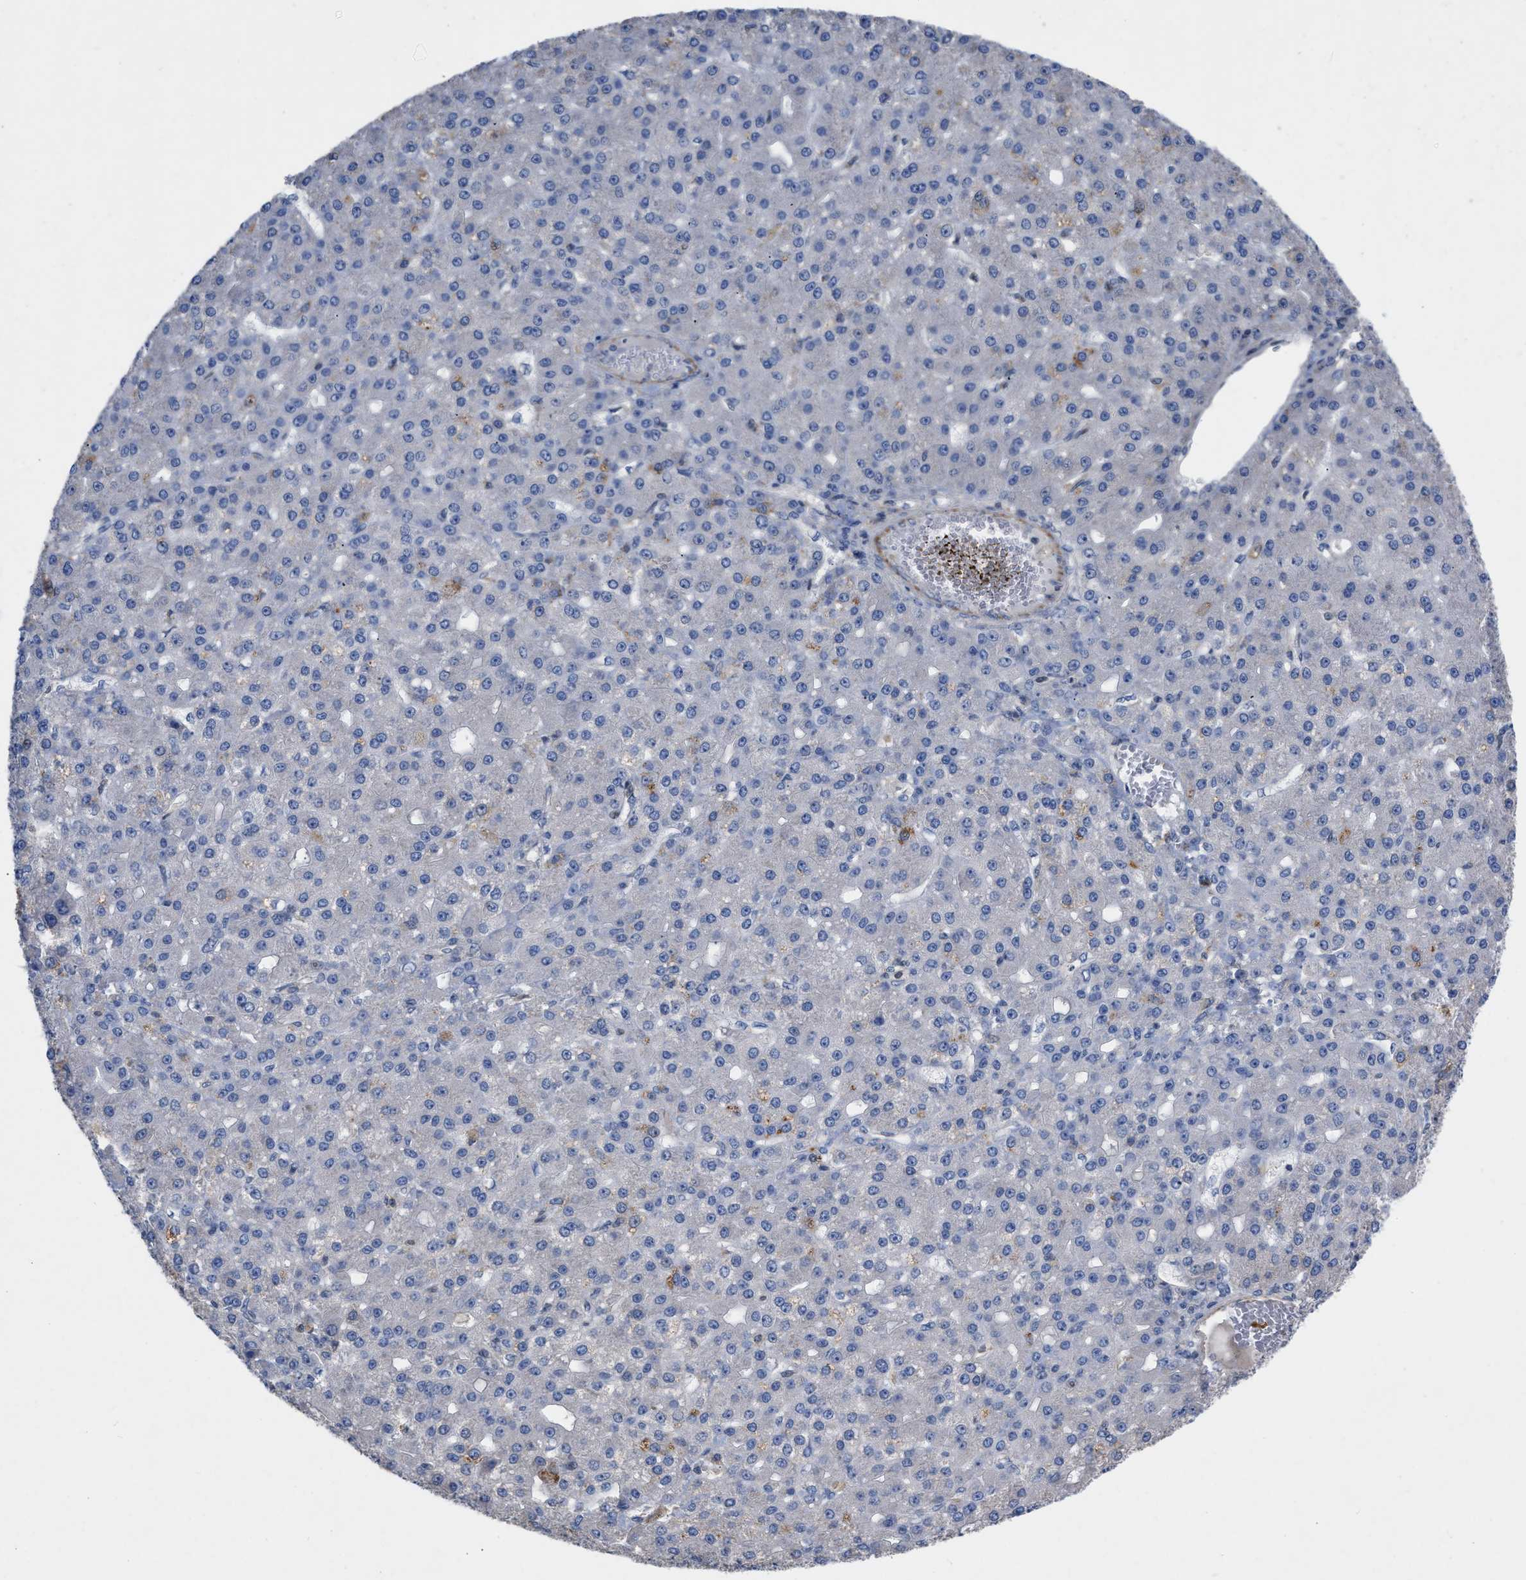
{"staining": {"intensity": "negative", "quantity": "none", "location": "none"}, "tissue": "liver cancer", "cell_type": "Tumor cells", "image_type": "cancer", "snomed": [{"axis": "morphology", "description": "Carcinoma, Hepatocellular, NOS"}, {"axis": "topography", "description": "Liver"}], "caption": "DAB immunohistochemical staining of liver cancer demonstrates no significant staining in tumor cells. (DAB (3,3'-diaminobenzidine) IHC visualized using brightfield microscopy, high magnification).", "gene": "TMEM131", "patient": {"sex": "male", "age": 67}}